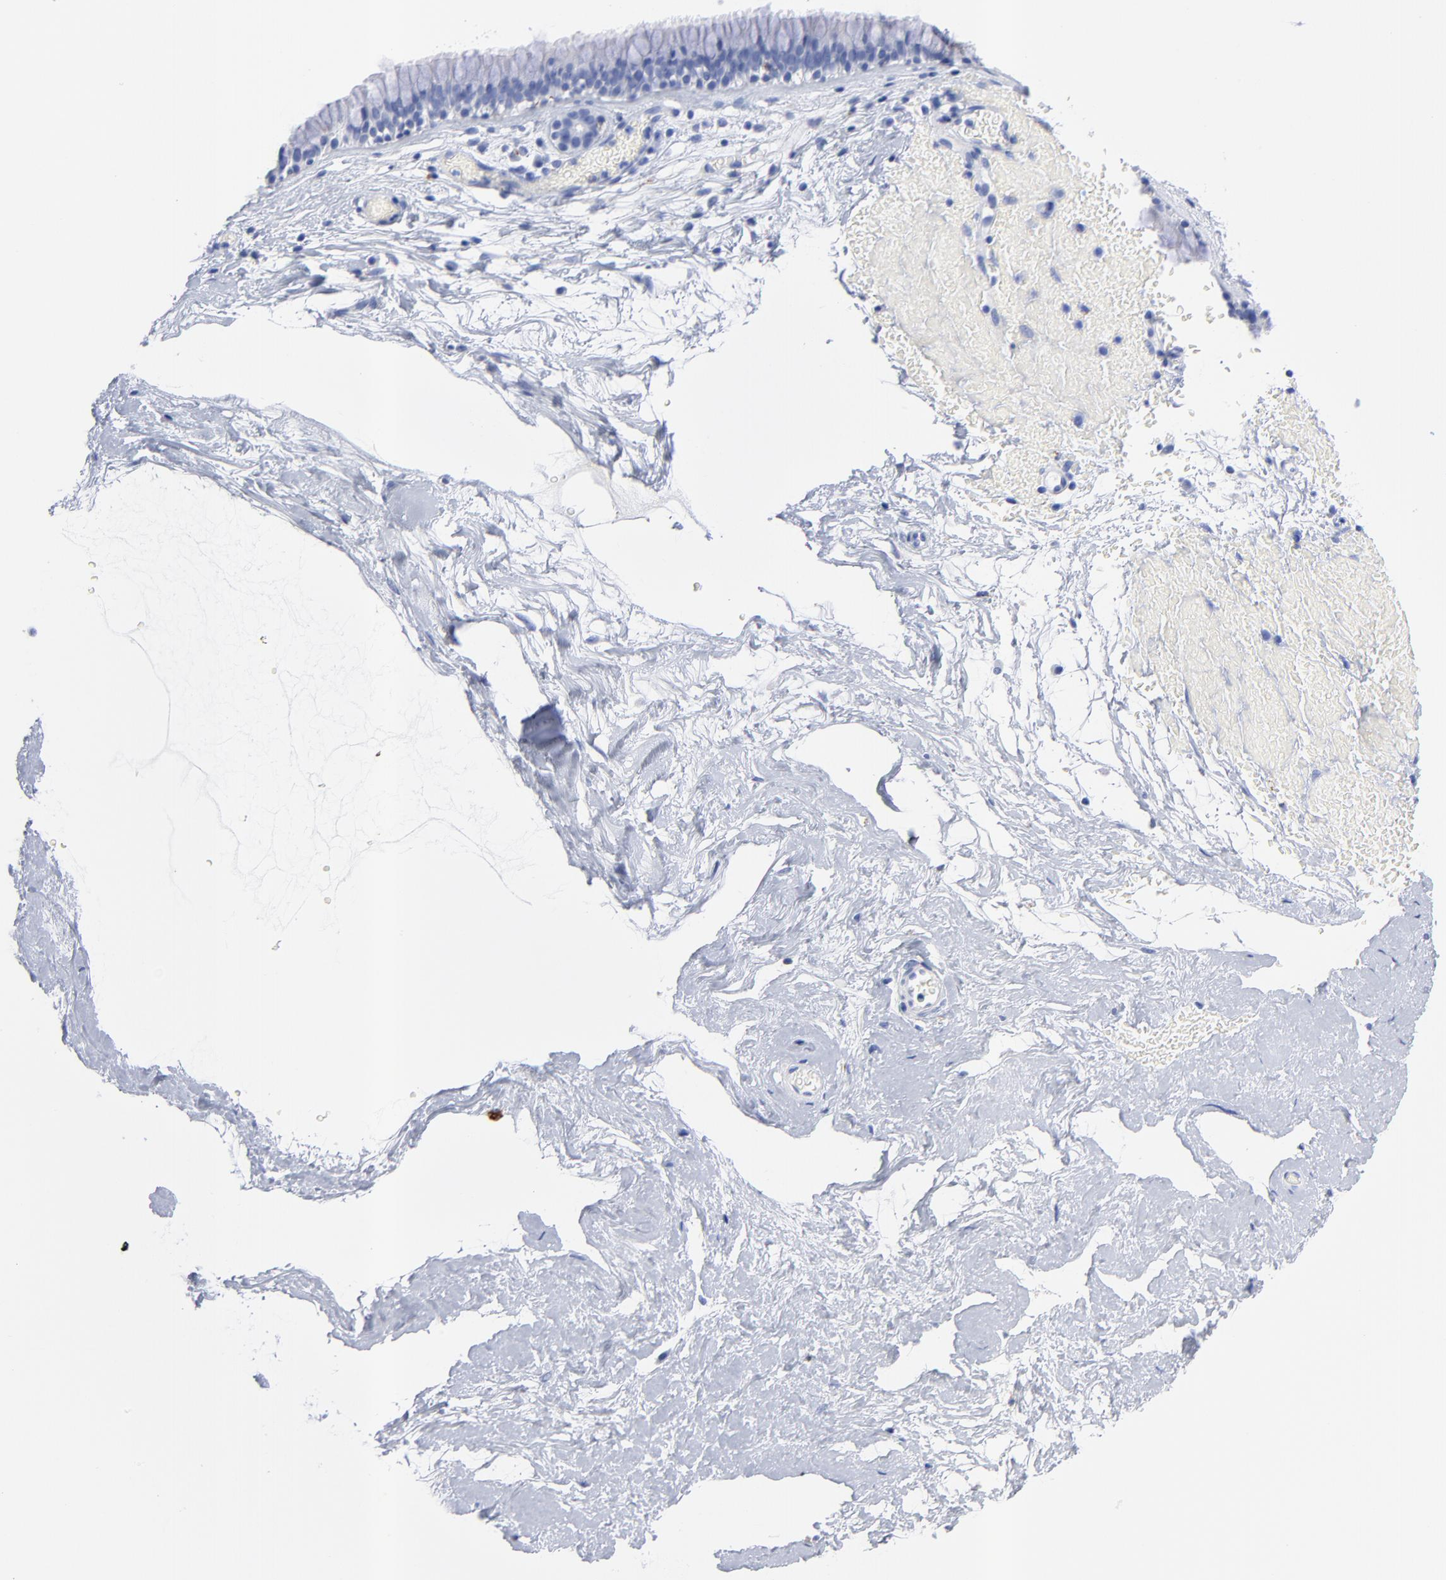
{"staining": {"intensity": "negative", "quantity": "none", "location": "none"}, "tissue": "nasopharynx", "cell_type": "Respiratory epithelial cells", "image_type": "normal", "snomed": [{"axis": "morphology", "description": "Normal tissue, NOS"}, {"axis": "morphology", "description": "Inflammation, NOS"}, {"axis": "topography", "description": "Nasopharynx"}], "caption": "Human nasopharynx stained for a protein using immunohistochemistry (IHC) demonstrates no staining in respiratory epithelial cells.", "gene": "CPVL", "patient": {"sex": "male", "age": 48}}